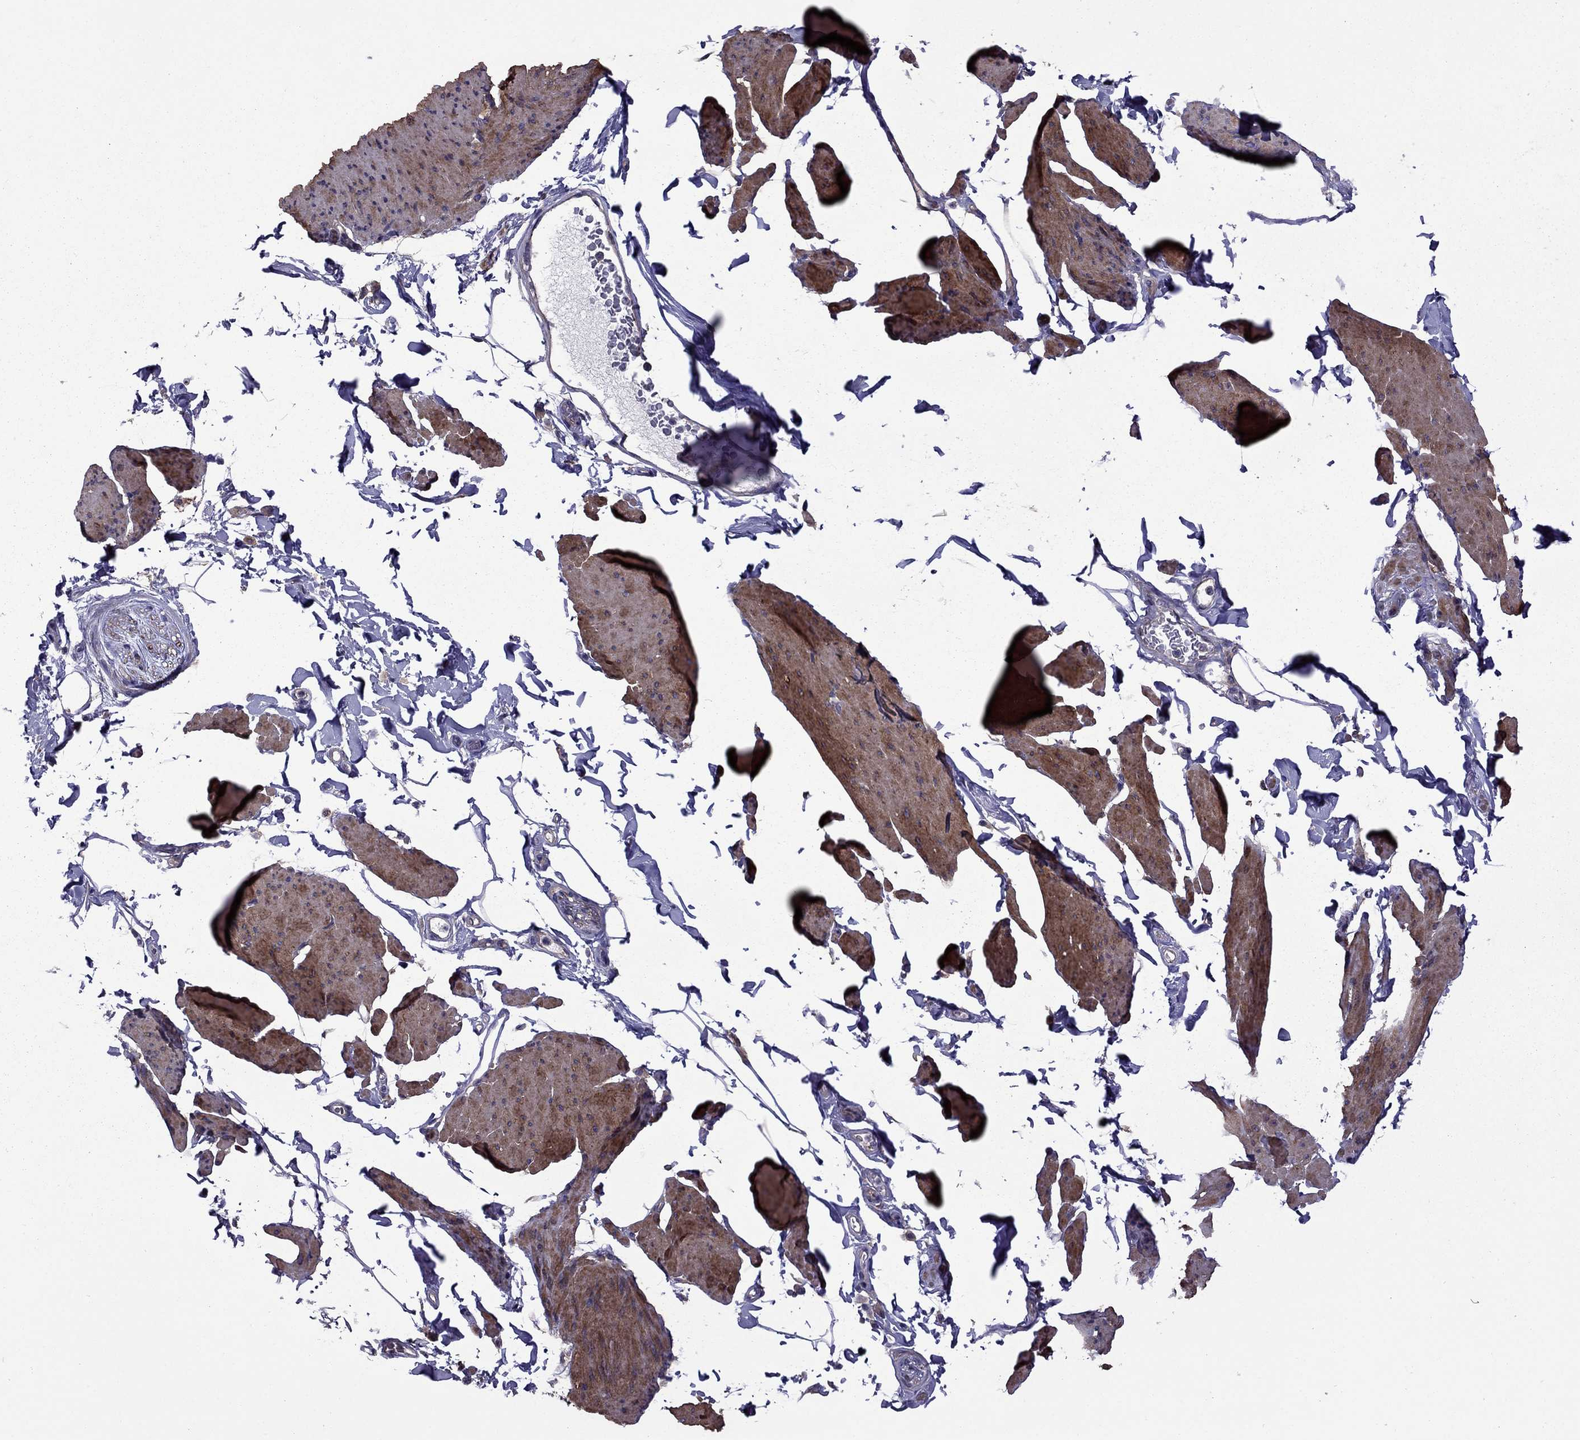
{"staining": {"intensity": "strong", "quantity": "25%-75%", "location": "cytoplasmic/membranous"}, "tissue": "smooth muscle", "cell_type": "Smooth muscle cells", "image_type": "normal", "snomed": [{"axis": "morphology", "description": "Normal tissue, NOS"}, {"axis": "topography", "description": "Adipose tissue"}, {"axis": "topography", "description": "Smooth muscle"}, {"axis": "topography", "description": "Peripheral nerve tissue"}], "caption": "About 25%-75% of smooth muscle cells in normal human smooth muscle display strong cytoplasmic/membranous protein positivity as visualized by brown immunohistochemical staining.", "gene": "ITGB1", "patient": {"sex": "male", "age": 83}}